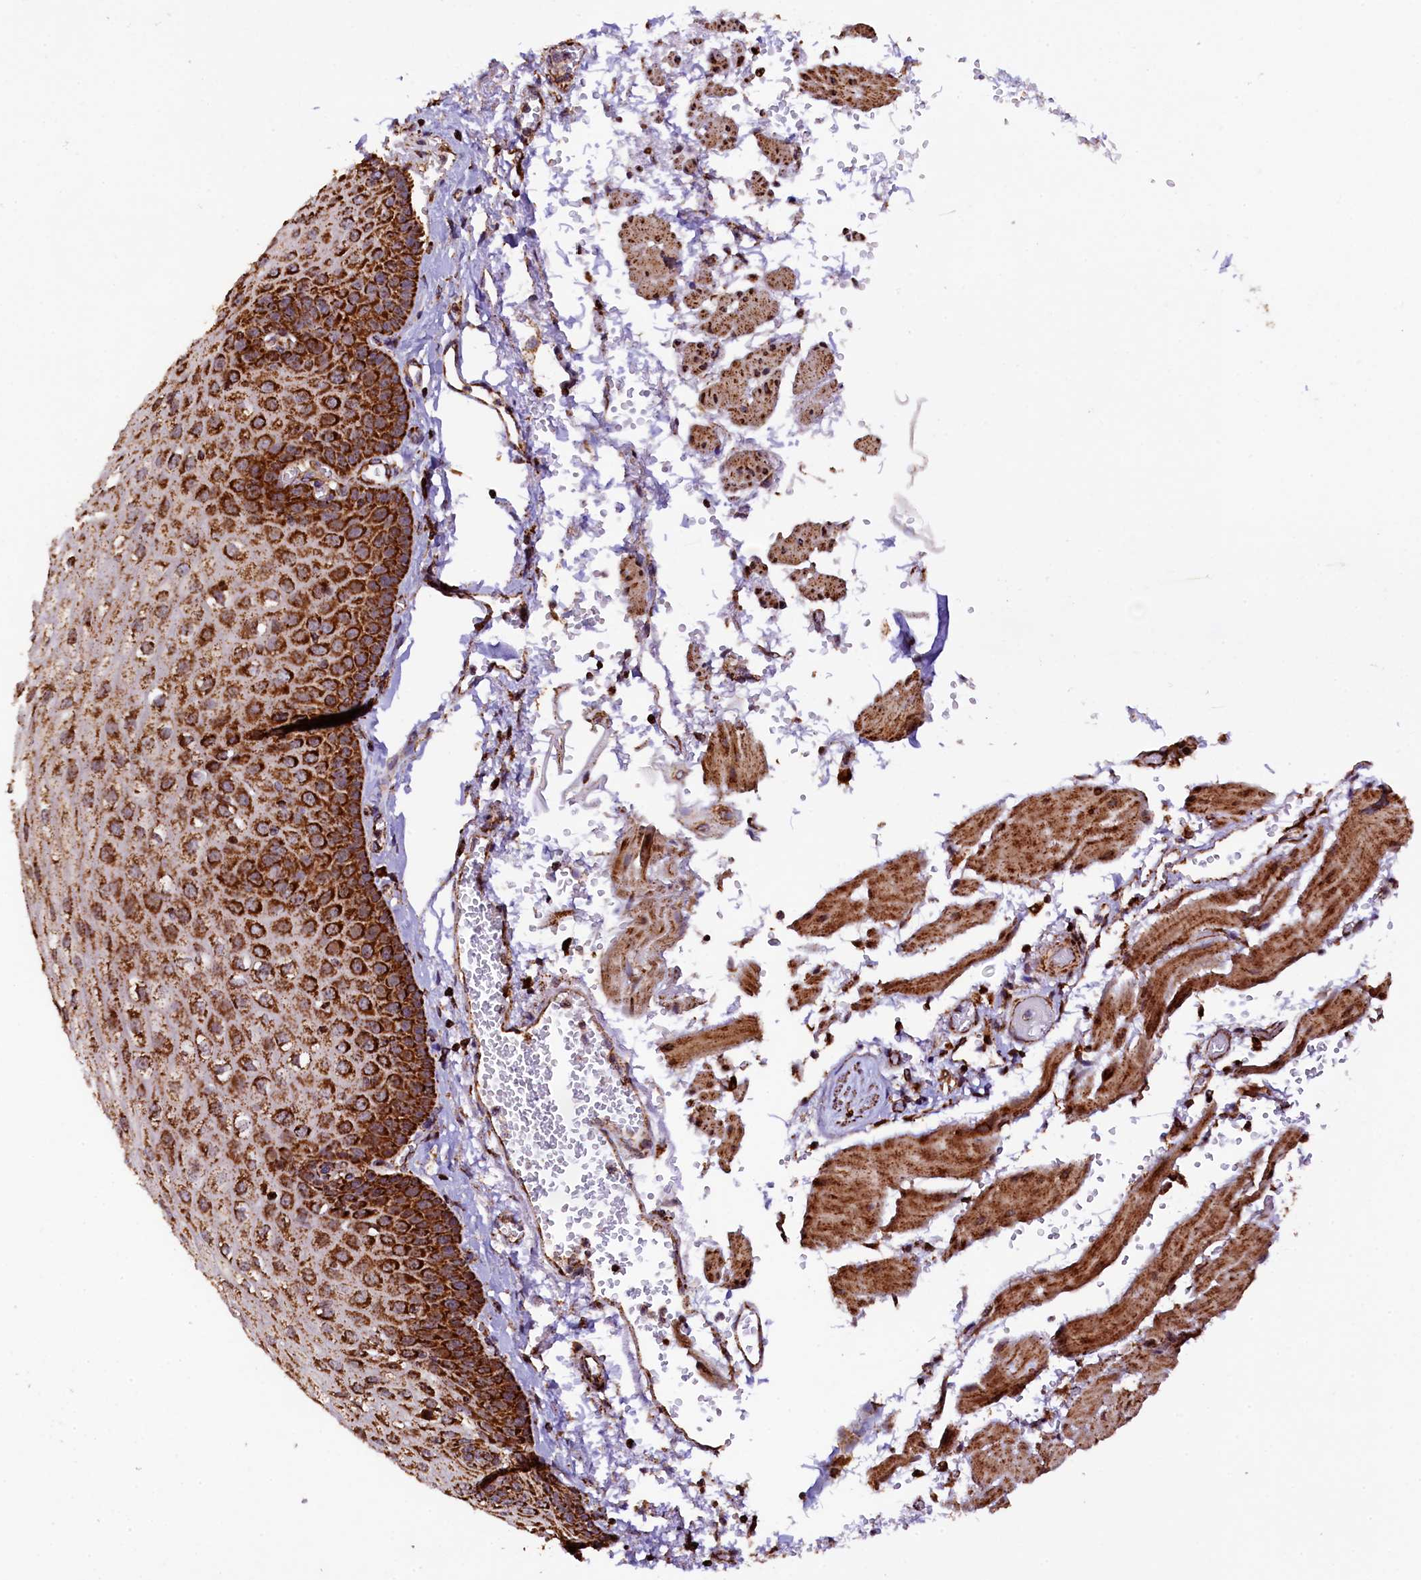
{"staining": {"intensity": "strong", "quantity": "25%-75%", "location": "cytoplasmic/membranous"}, "tissue": "esophagus", "cell_type": "Squamous epithelial cells", "image_type": "normal", "snomed": [{"axis": "morphology", "description": "Normal tissue, NOS"}, {"axis": "topography", "description": "Esophagus"}], "caption": "IHC photomicrograph of benign esophagus stained for a protein (brown), which demonstrates high levels of strong cytoplasmic/membranous staining in about 25%-75% of squamous epithelial cells.", "gene": "KLC2", "patient": {"sex": "male", "age": 81}}